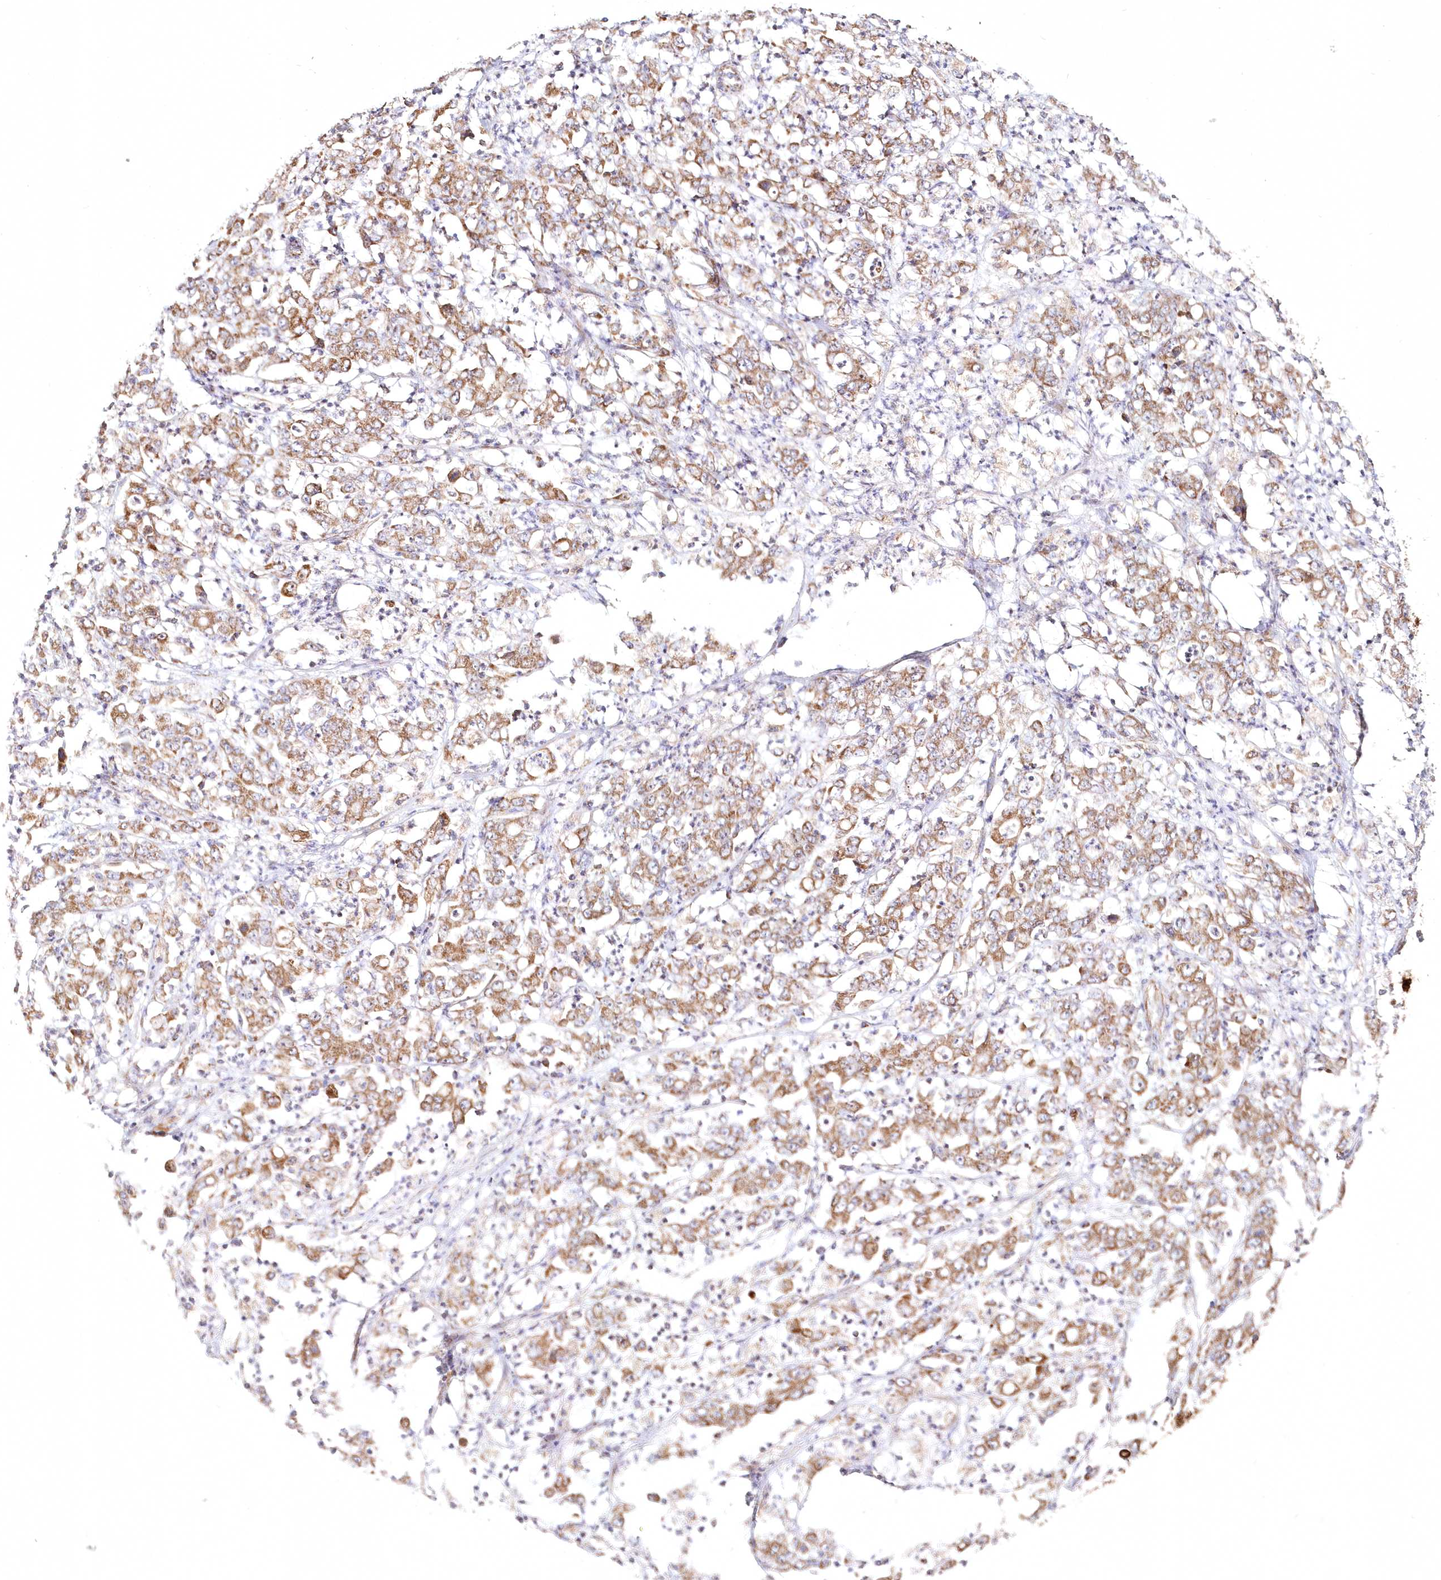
{"staining": {"intensity": "moderate", "quantity": ">75%", "location": "cytoplasmic/membranous"}, "tissue": "stomach cancer", "cell_type": "Tumor cells", "image_type": "cancer", "snomed": [{"axis": "morphology", "description": "Adenocarcinoma, NOS"}, {"axis": "topography", "description": "Stomach, lower"}], "caption": "Protein expression by IHC reveals moderate cytoplasmic/membranous positivity in about >75% of tumor cells in stomach adenocarcinoma.", "gene": "DNA2", "patient": {"sex": "female", "age": 71}}